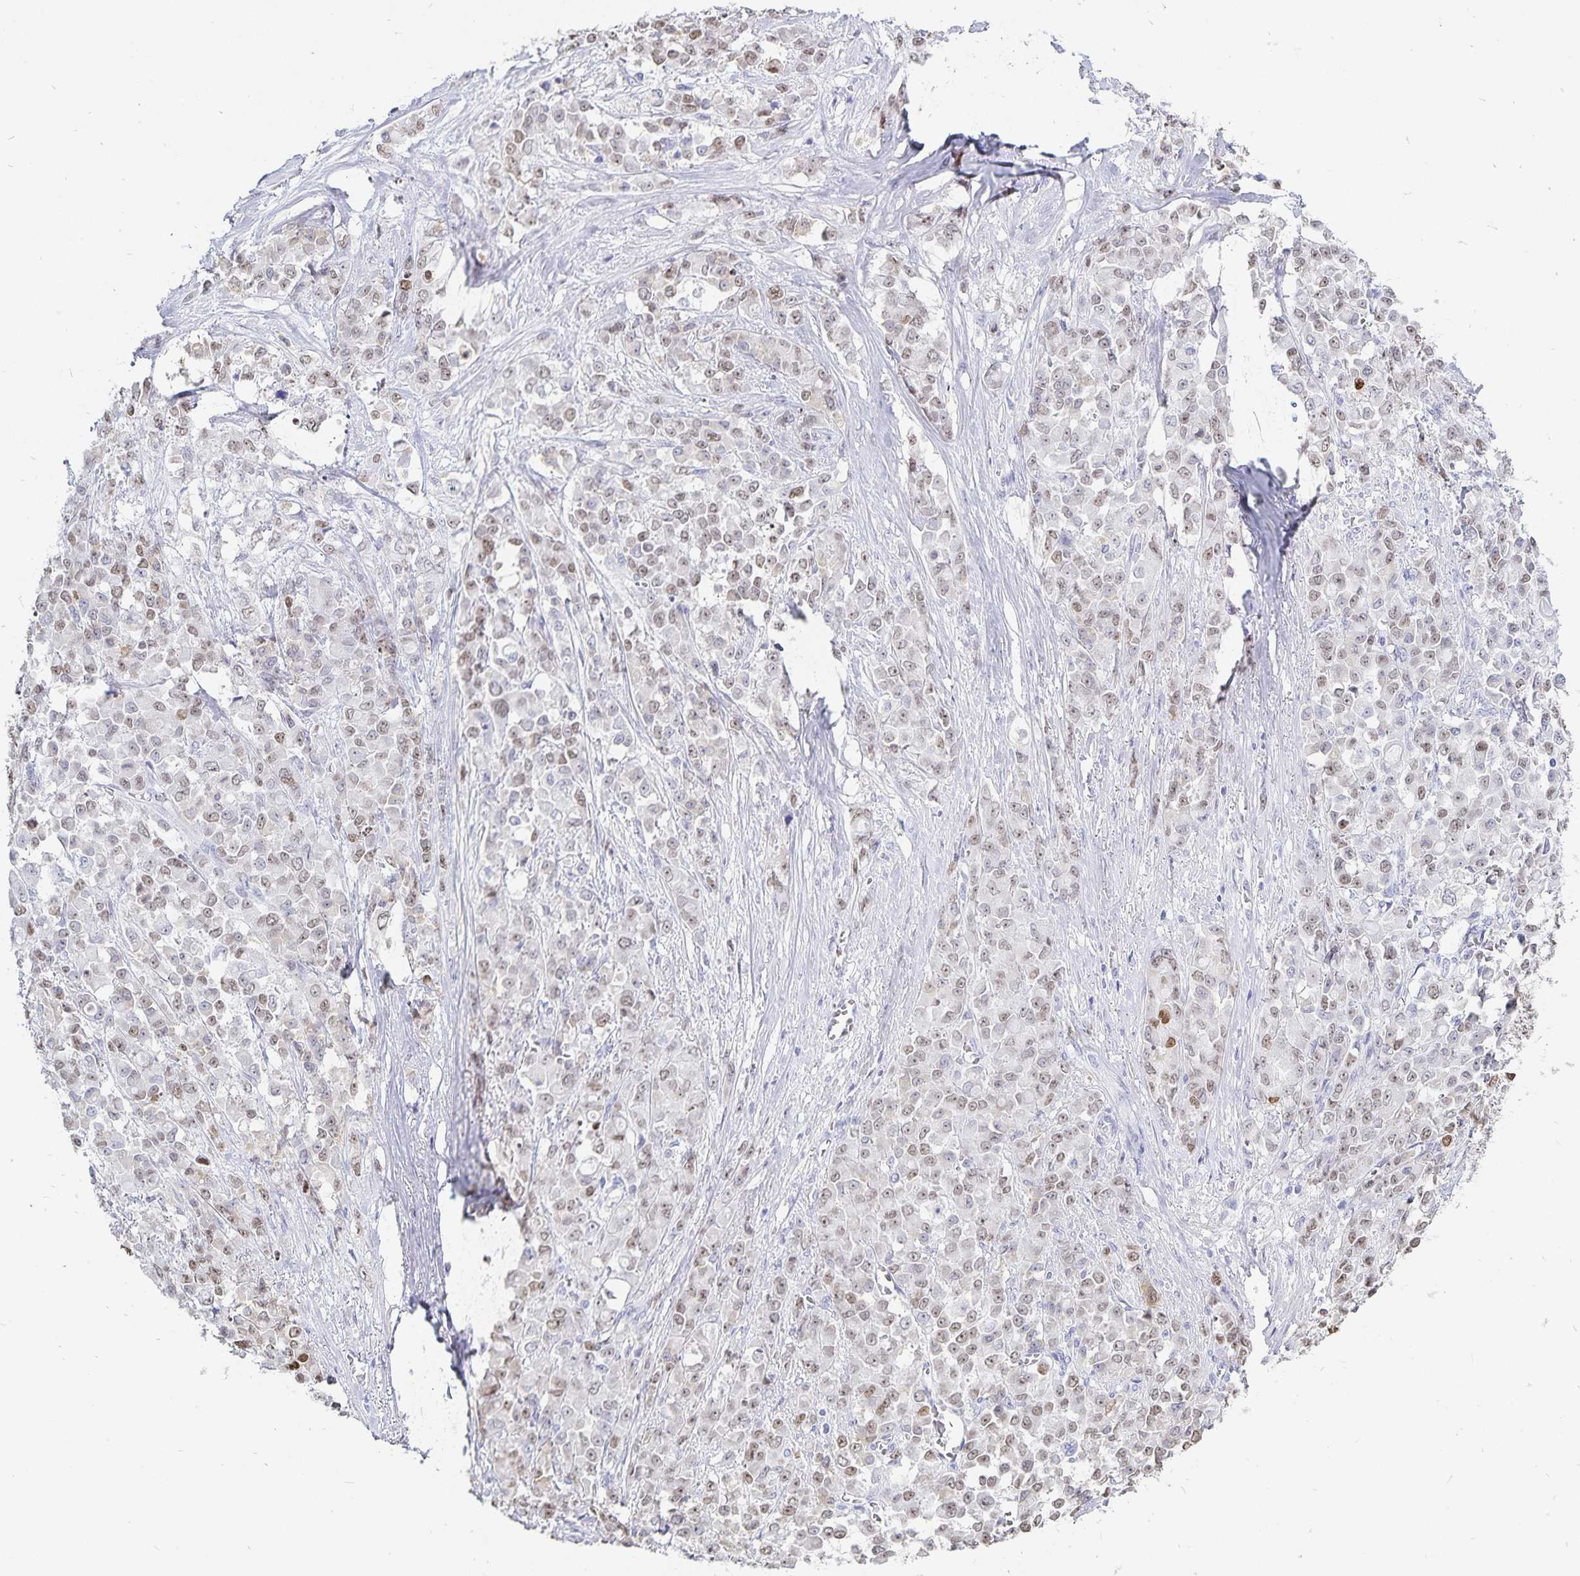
{"staining": {"intensity": "weak", "quantity": "25%-75%", "location": "nuclear"}, "tissue": "stomach cancer", "cell_type": "Tumor cells", "image_type": "cancer", "snomed": [{"axis": "morphology", "description": "Adenocarcinoma, NOS"}, {"axis": "topography", "description": "Stomach"}], "caption": "Immunohistochemical staining of human adenocarcinoma (stomach) demonstrates low levels of weak nuclear staining in approximately 25%-75% of tumor cells. (Stains: DAB in brown, nuclei in blue, Microscopy: brightfield microscopy at high magnification).", "gene": "HMGB3", "patient": {"sex": "female", "age": 76}}